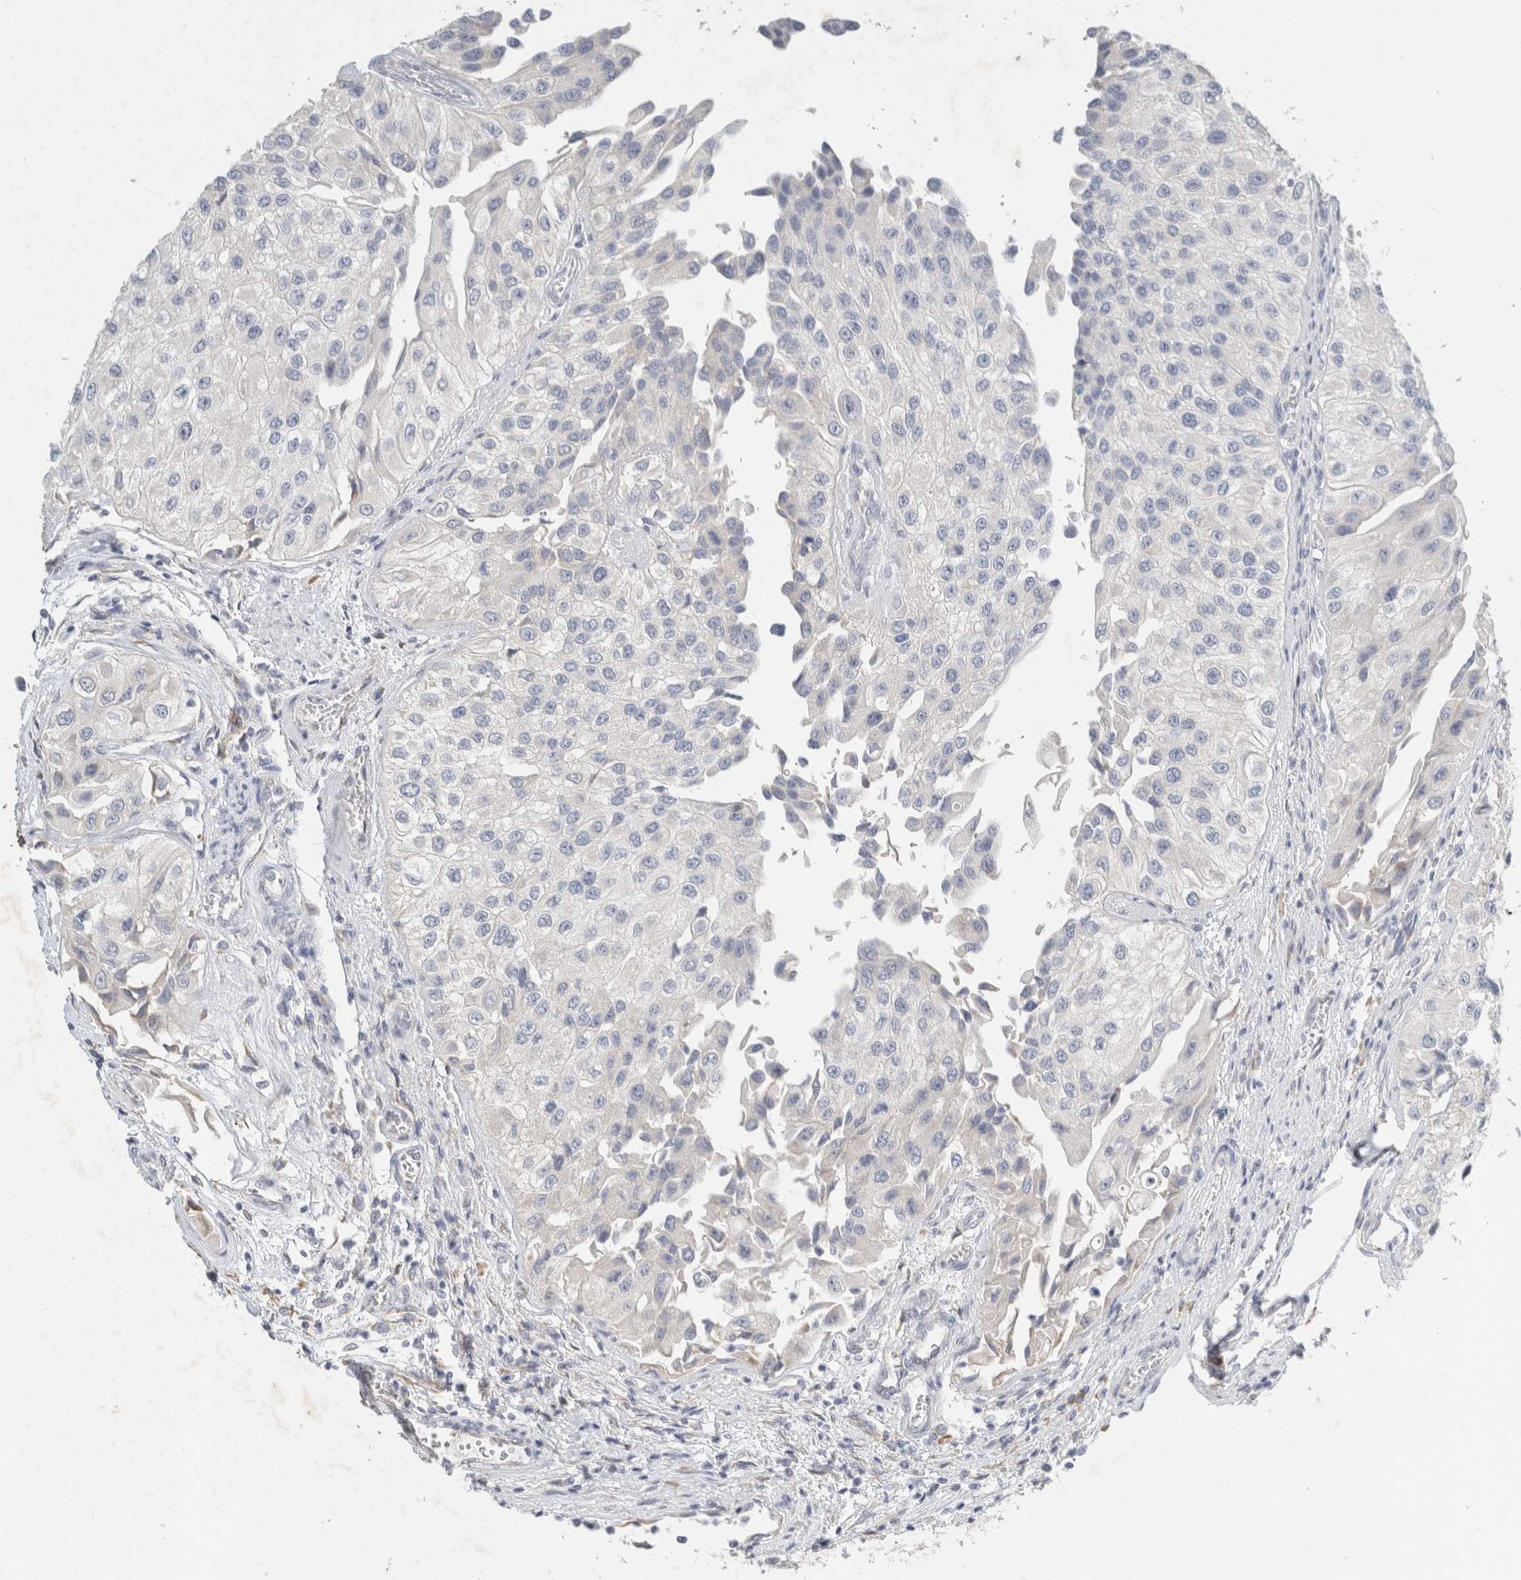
{"staining": {"intensity": "negative", "quantity": "none", "location": "none"}, "tissue": "urothelial cancer", "cell_type": "Tumor cells", "image_type": "cancer", "snomed": [{"axis": "morphology", "description": "Urothelial carcinoma, High grade"}, {"axis": "topography", "description": "Kidney"}, {"axis": "topography", "description": "Urinary bladder"}], "caption": "An immunohistochemistry histopathology image of urothelial carcinoma (high-grade) is shown. There is no staining in tumor cells of urothelial carcinoma (high-grade).", "gene": "NEFM", "patient": {"sex": "male", "age": 77}}